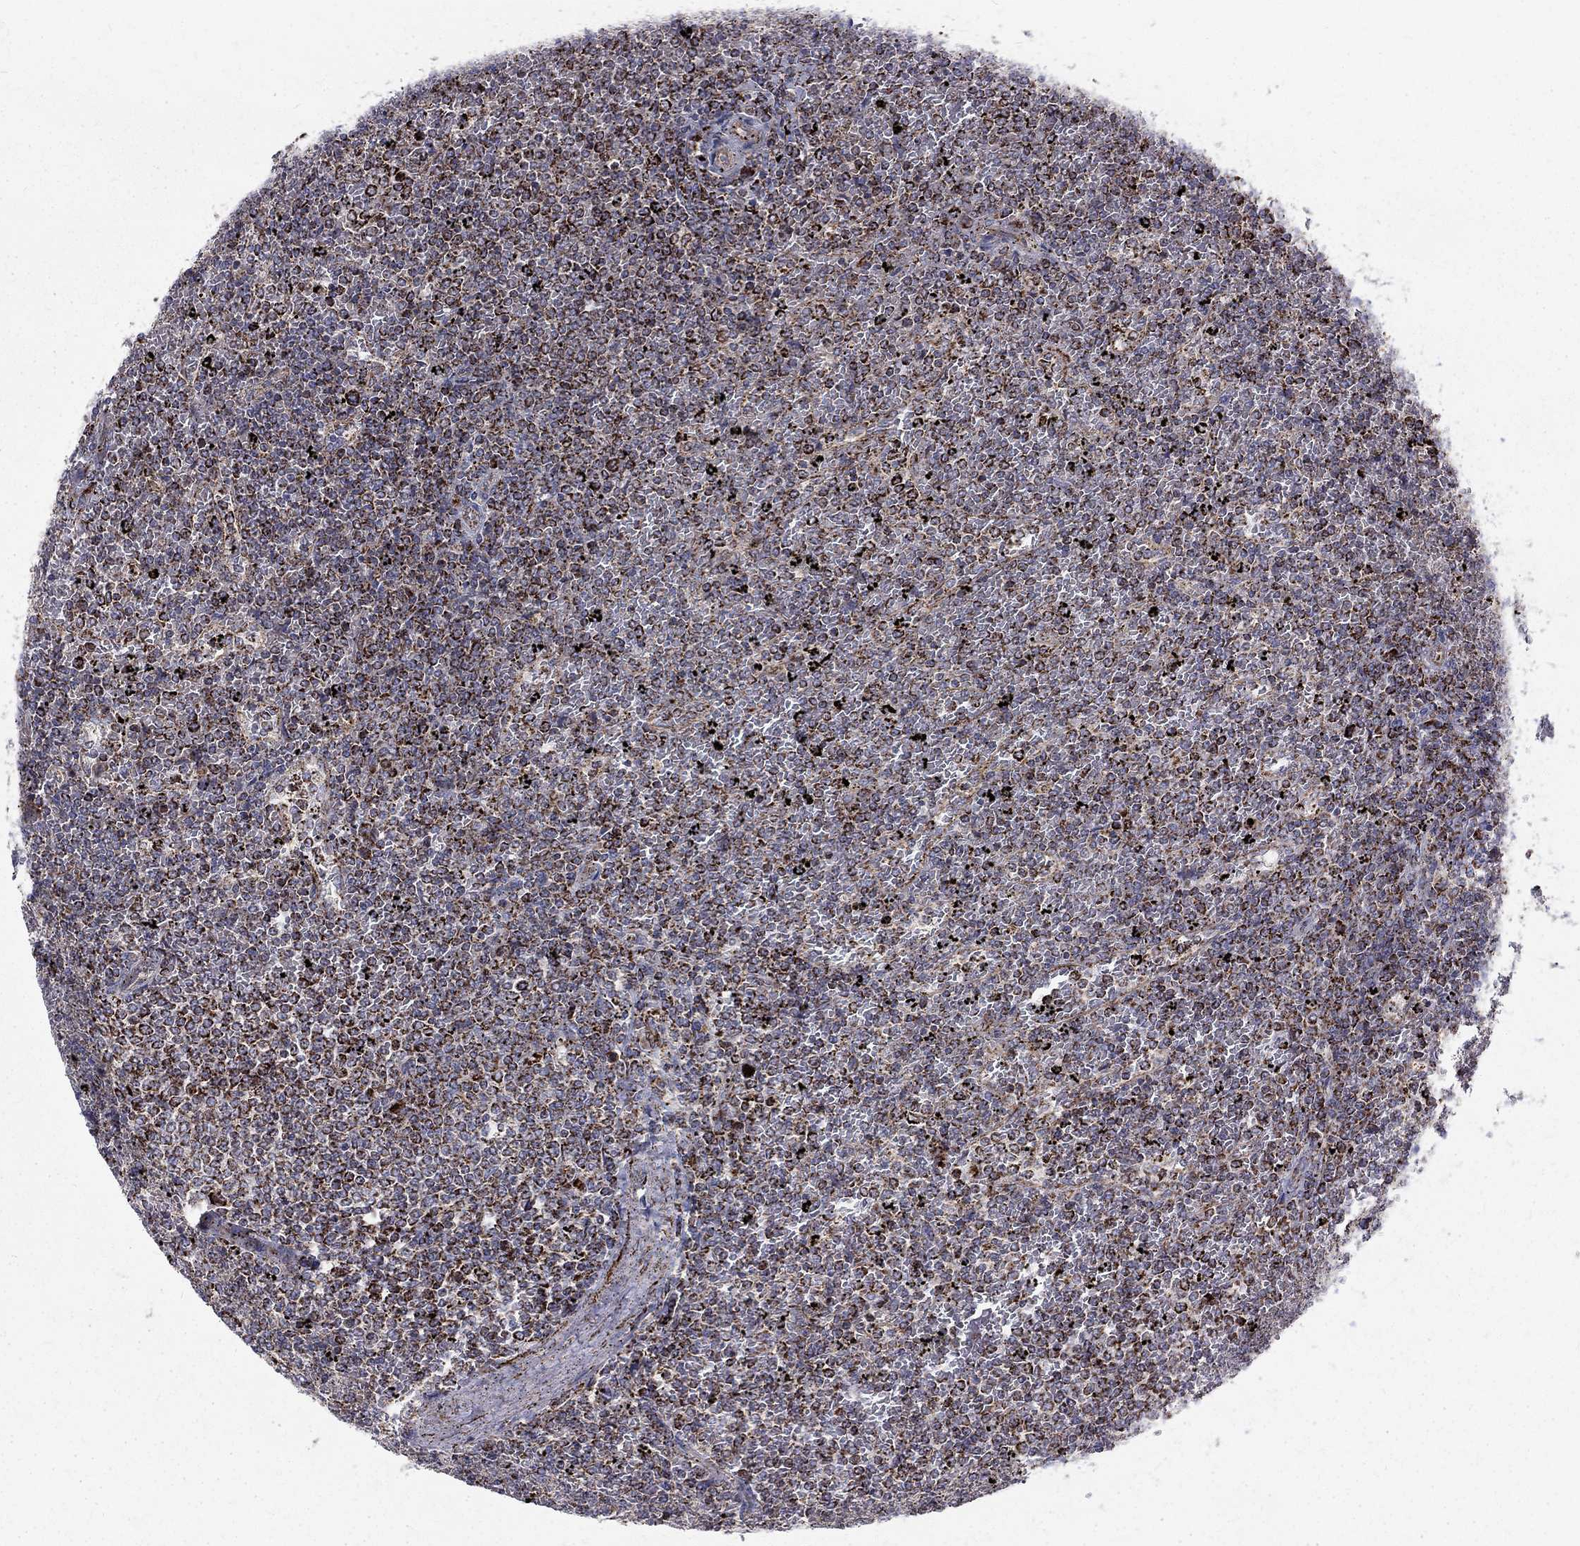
{"staining": {"intensity": "strong", "quantity": ">75%", "location": "cytoplasmic/membranous"}, "tissue": "lymphoma", "cell_type": "Tumor cells", "image_type": "cancer", "snomed": [{"axis": "morphology", "description": "Malignant lymphoma, non-Hodgkin's type, Low grade"}, {"axis": "topography", "description": "Spleen"}], "caption": "Immunohistochemistry of lymphoma shows high levels of strong cytoplasmic/membranous positivity in about >75% of tumor cells. Ihc stains the protein in brown and the nuclei are stained blue.", "gene": "ALDH1B1", "patient": {"sex": "female", "age": 77}}